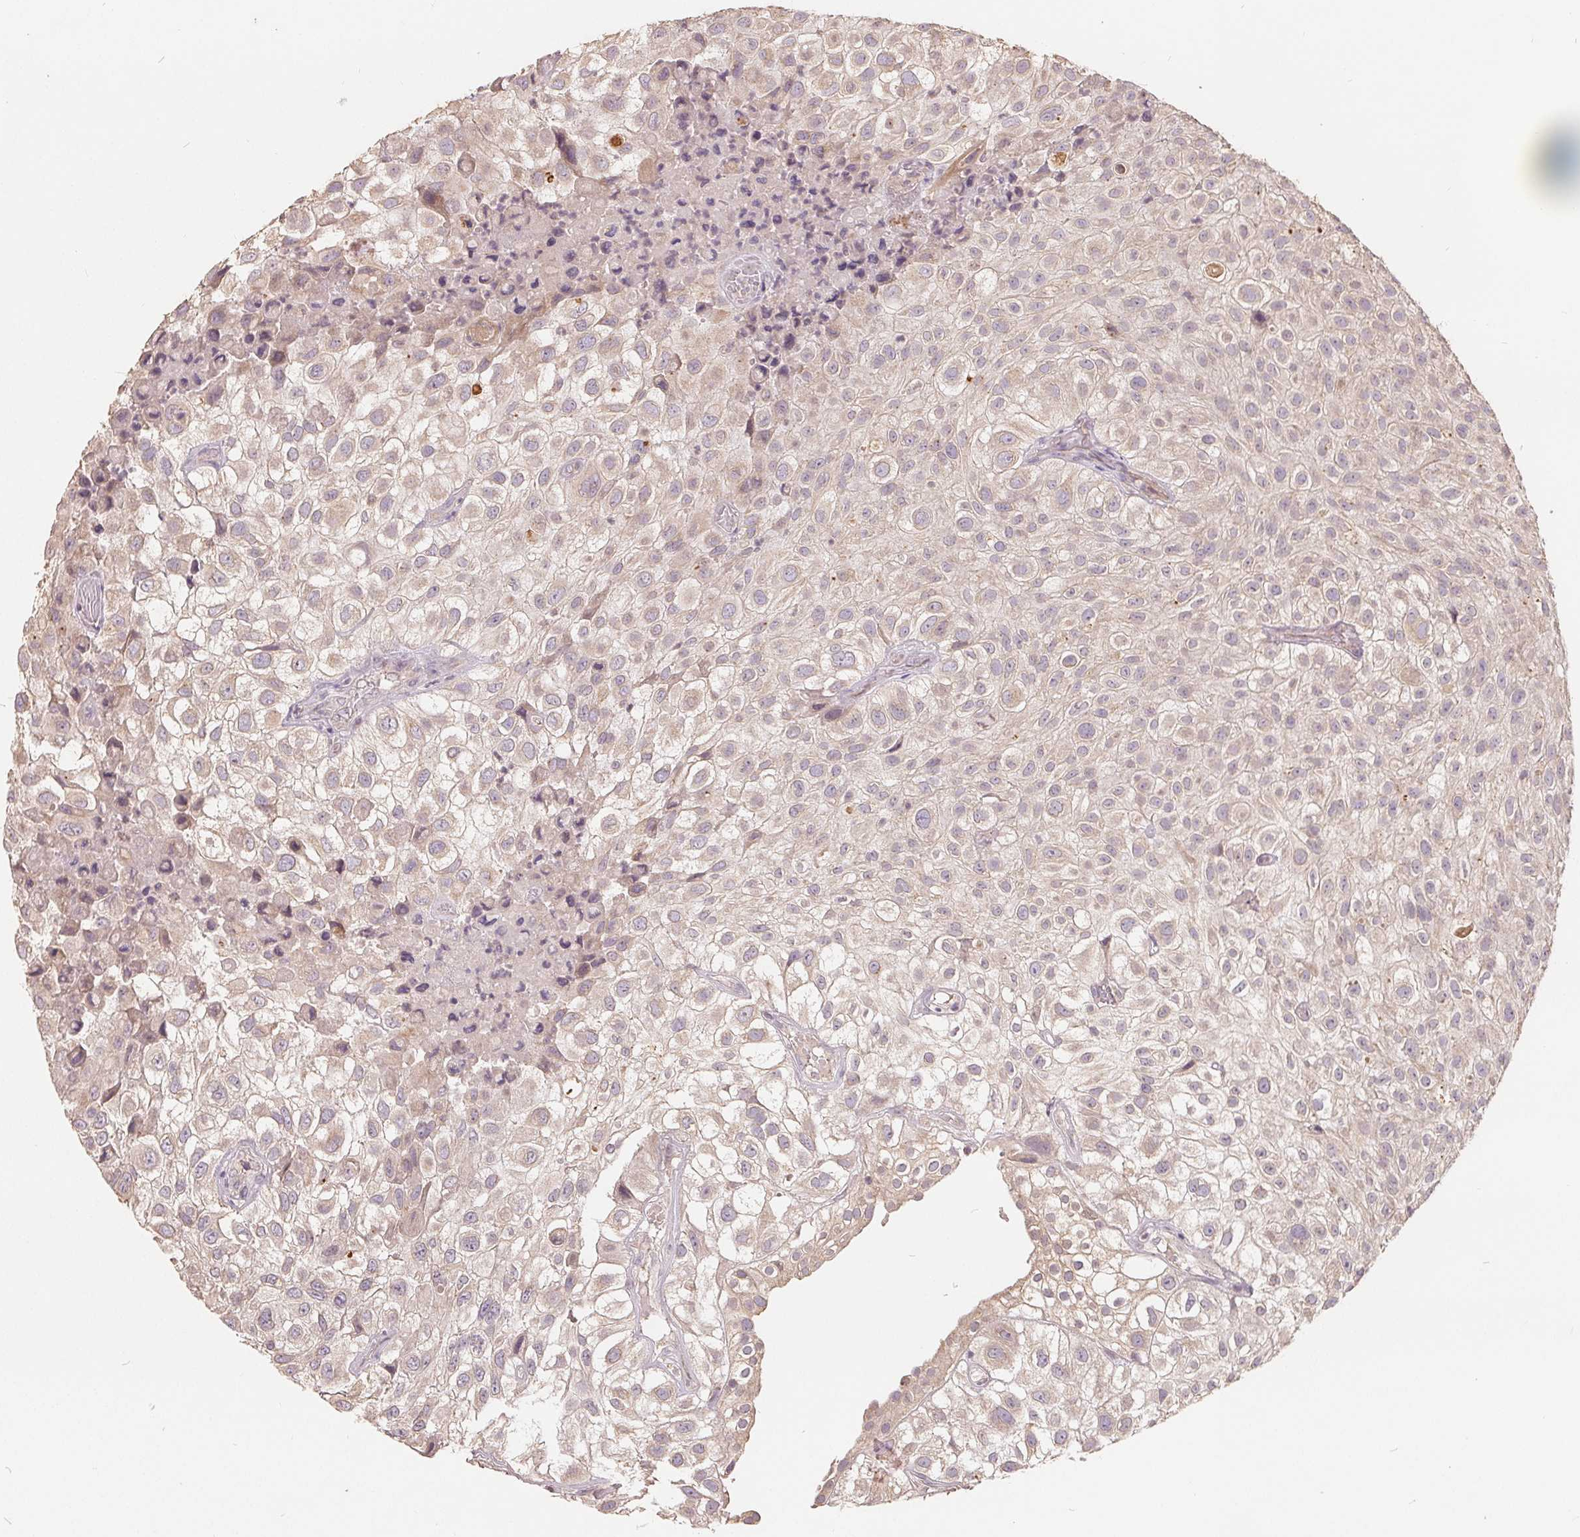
{"staining": {"intensity": "weak", "quantity": "25%-75%", "location": "cytoplasmic/membranous"}, "tissue": "urothelial cancer", "cell_type": "Tumor cells", "image_type": "cancer", "snomed": [{"axis": "morphology", "description": "Urothelial carcinoma, High grade"}, {"axis": "topography", "description": "Urinary bladder"}], "caption": "Weak cytoplasmic/membranous positivity for a protein is seen in approximately 25%-75% of tumor cells of urothelial cancer using immunohistochemistry.", "gene": "CDIPT", "patient": {"sex": "male", "age": 56}}